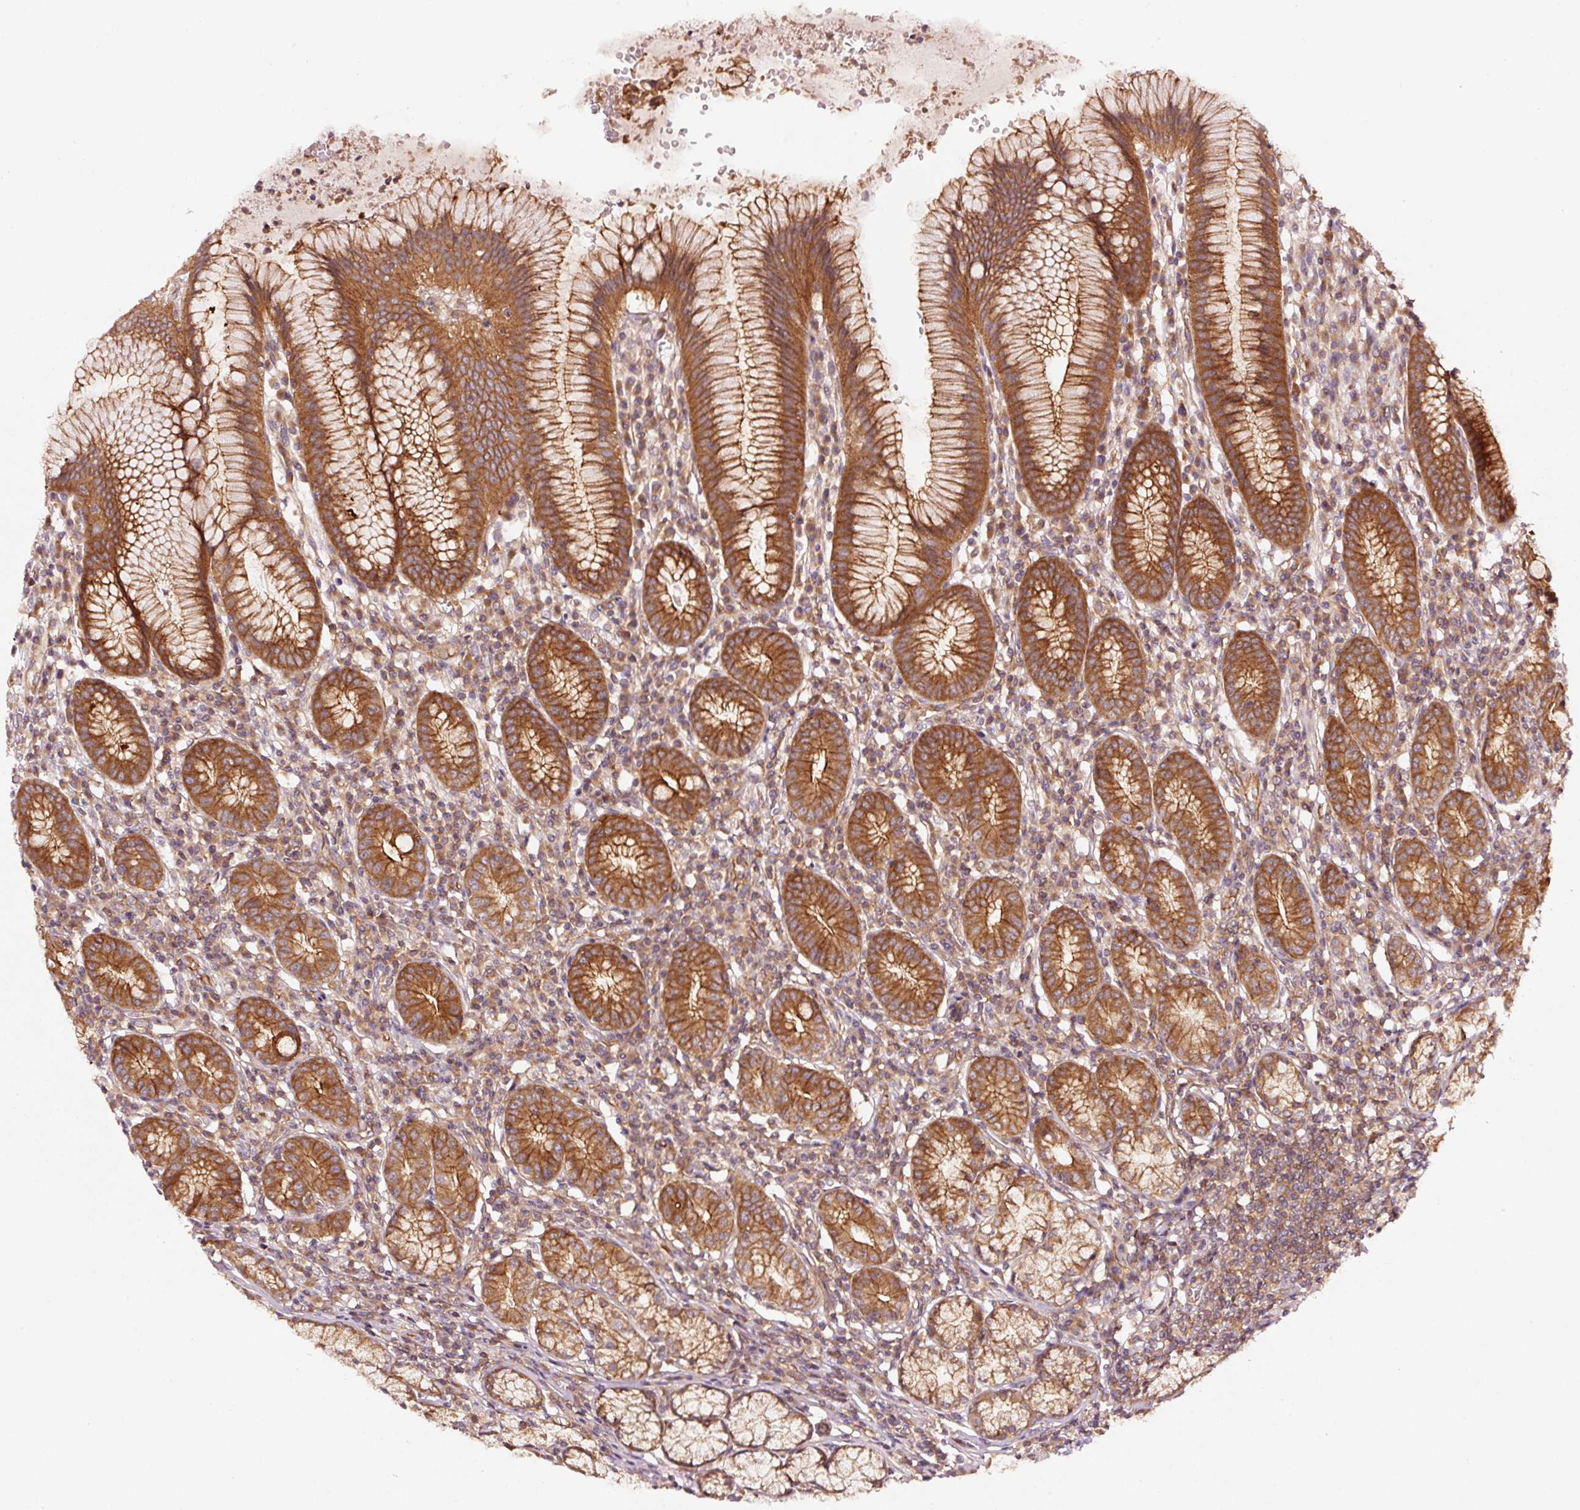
{"staining": {"intensity": "strong", "quantity": ">75%", "location": "cytoplasmic/membranous"}, "tissue": "stomach", "cell_type": "Glandular cells", "image_type": "normal", "snomed": [{"axis": "morphology", "description": "Normal tissue, NOS"}, {"axis": "topography", "description": "Stomach"}], "caption": "Glandular cells demonstrate strong cytoplasmic/membranous positivity in approximately >75% of cells in unremarkable stomach. Immunohistochemistry stains the protein in brown and the nuclei are stained blue.", "gene": "METAP1", "patient": {"sex": "male", "age": 55}}